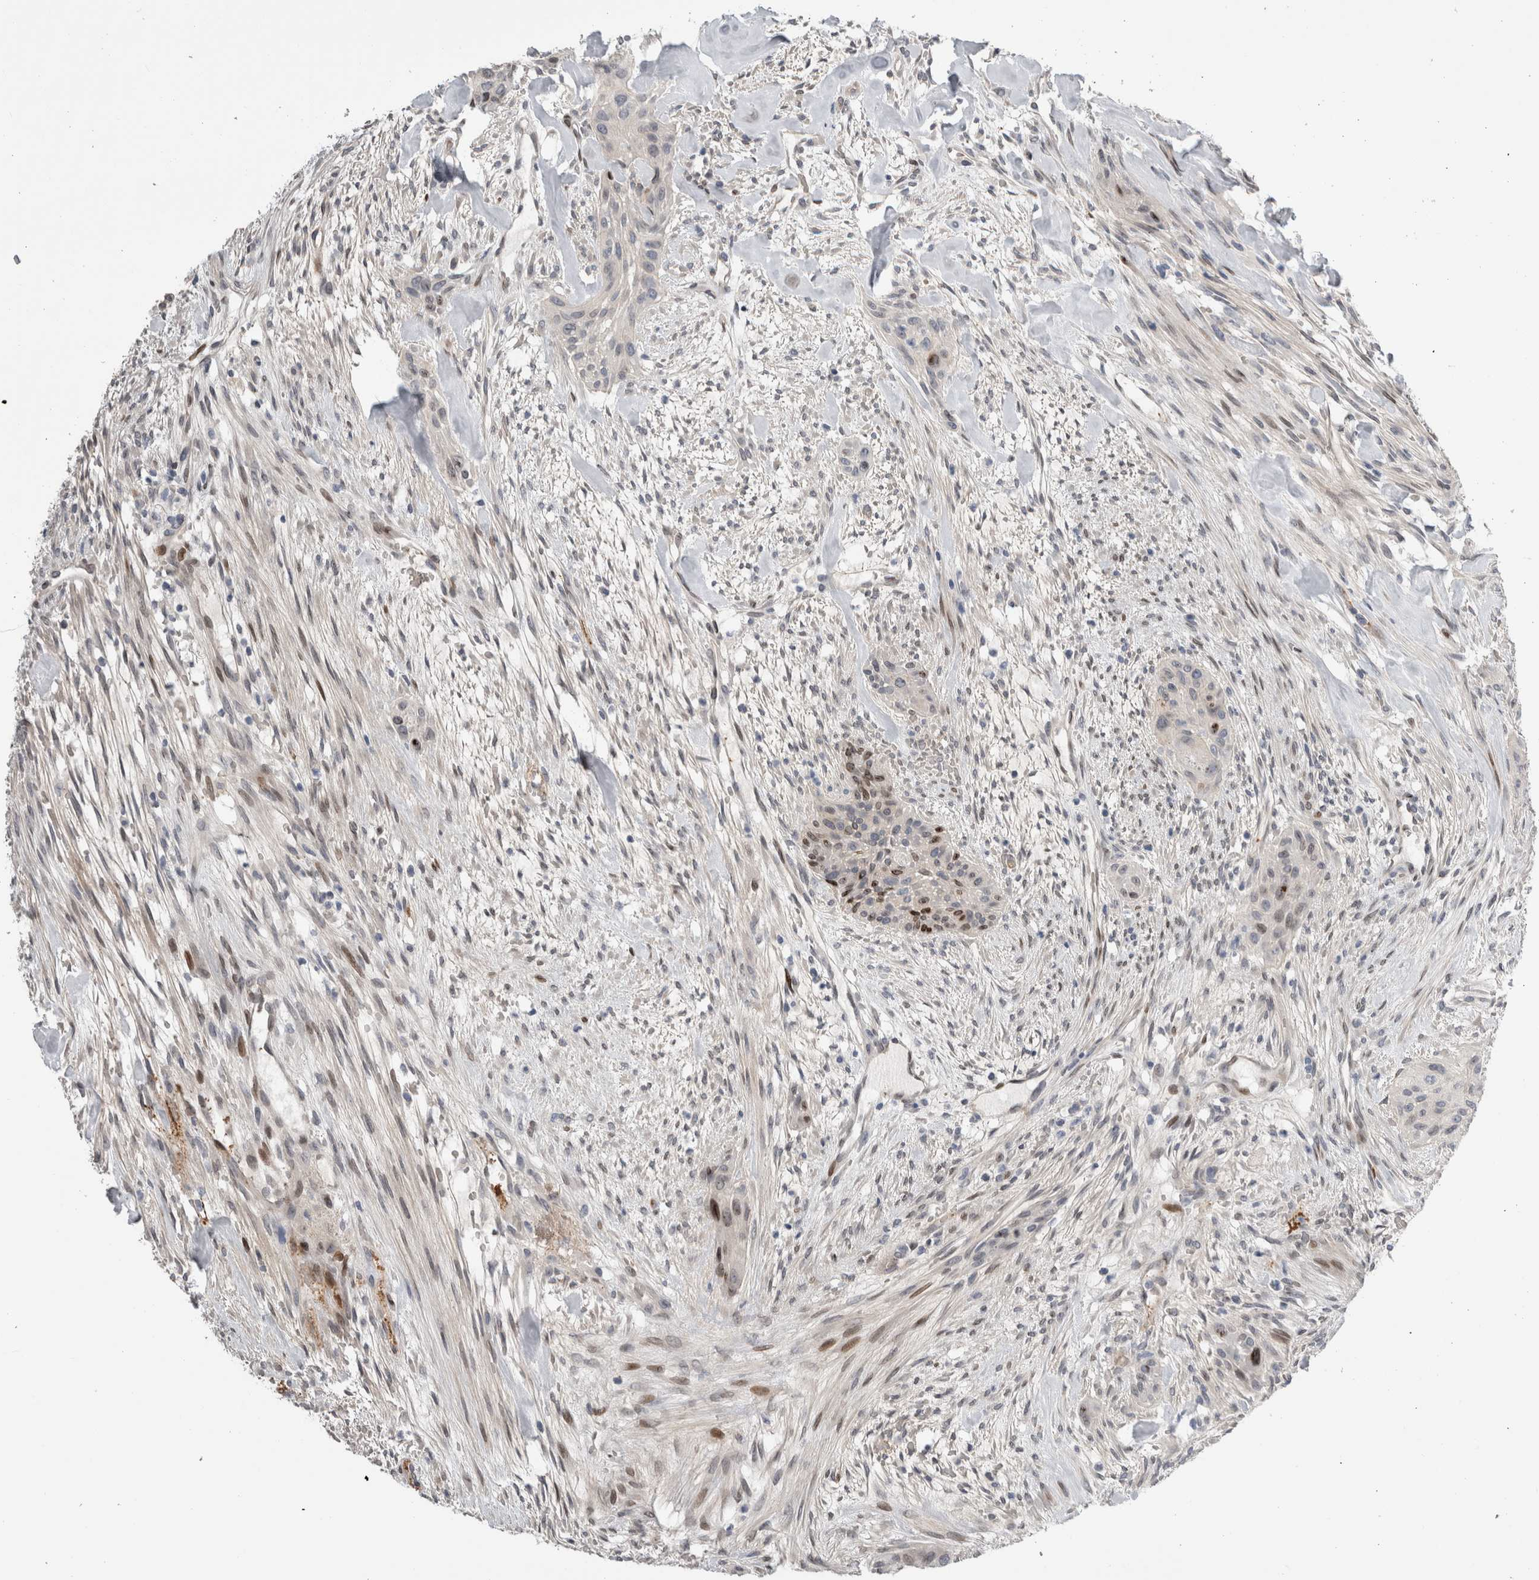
{"staining": {"intensity": "weak", "quantity": "25%-75%", "location": "nuclear"}, "tissue": "urothelial cancer", "cell_type": "Tumor cells", "image_type": "cancer", "snomed": [{"axis": "morphology", "description": "Urothelial carcinoma, High grade"}, {"axis": "topography", "description": "Urinary bladder"}], "caption": "A histopathology image showing weak nuclear expression in about 25%-75% of tumor cells in high-grade urothelial carcinoma, as visualized by brown immunohistochemical staining.", "gene": "DMTN", "patient": {"sex": "male", "age": 35}}